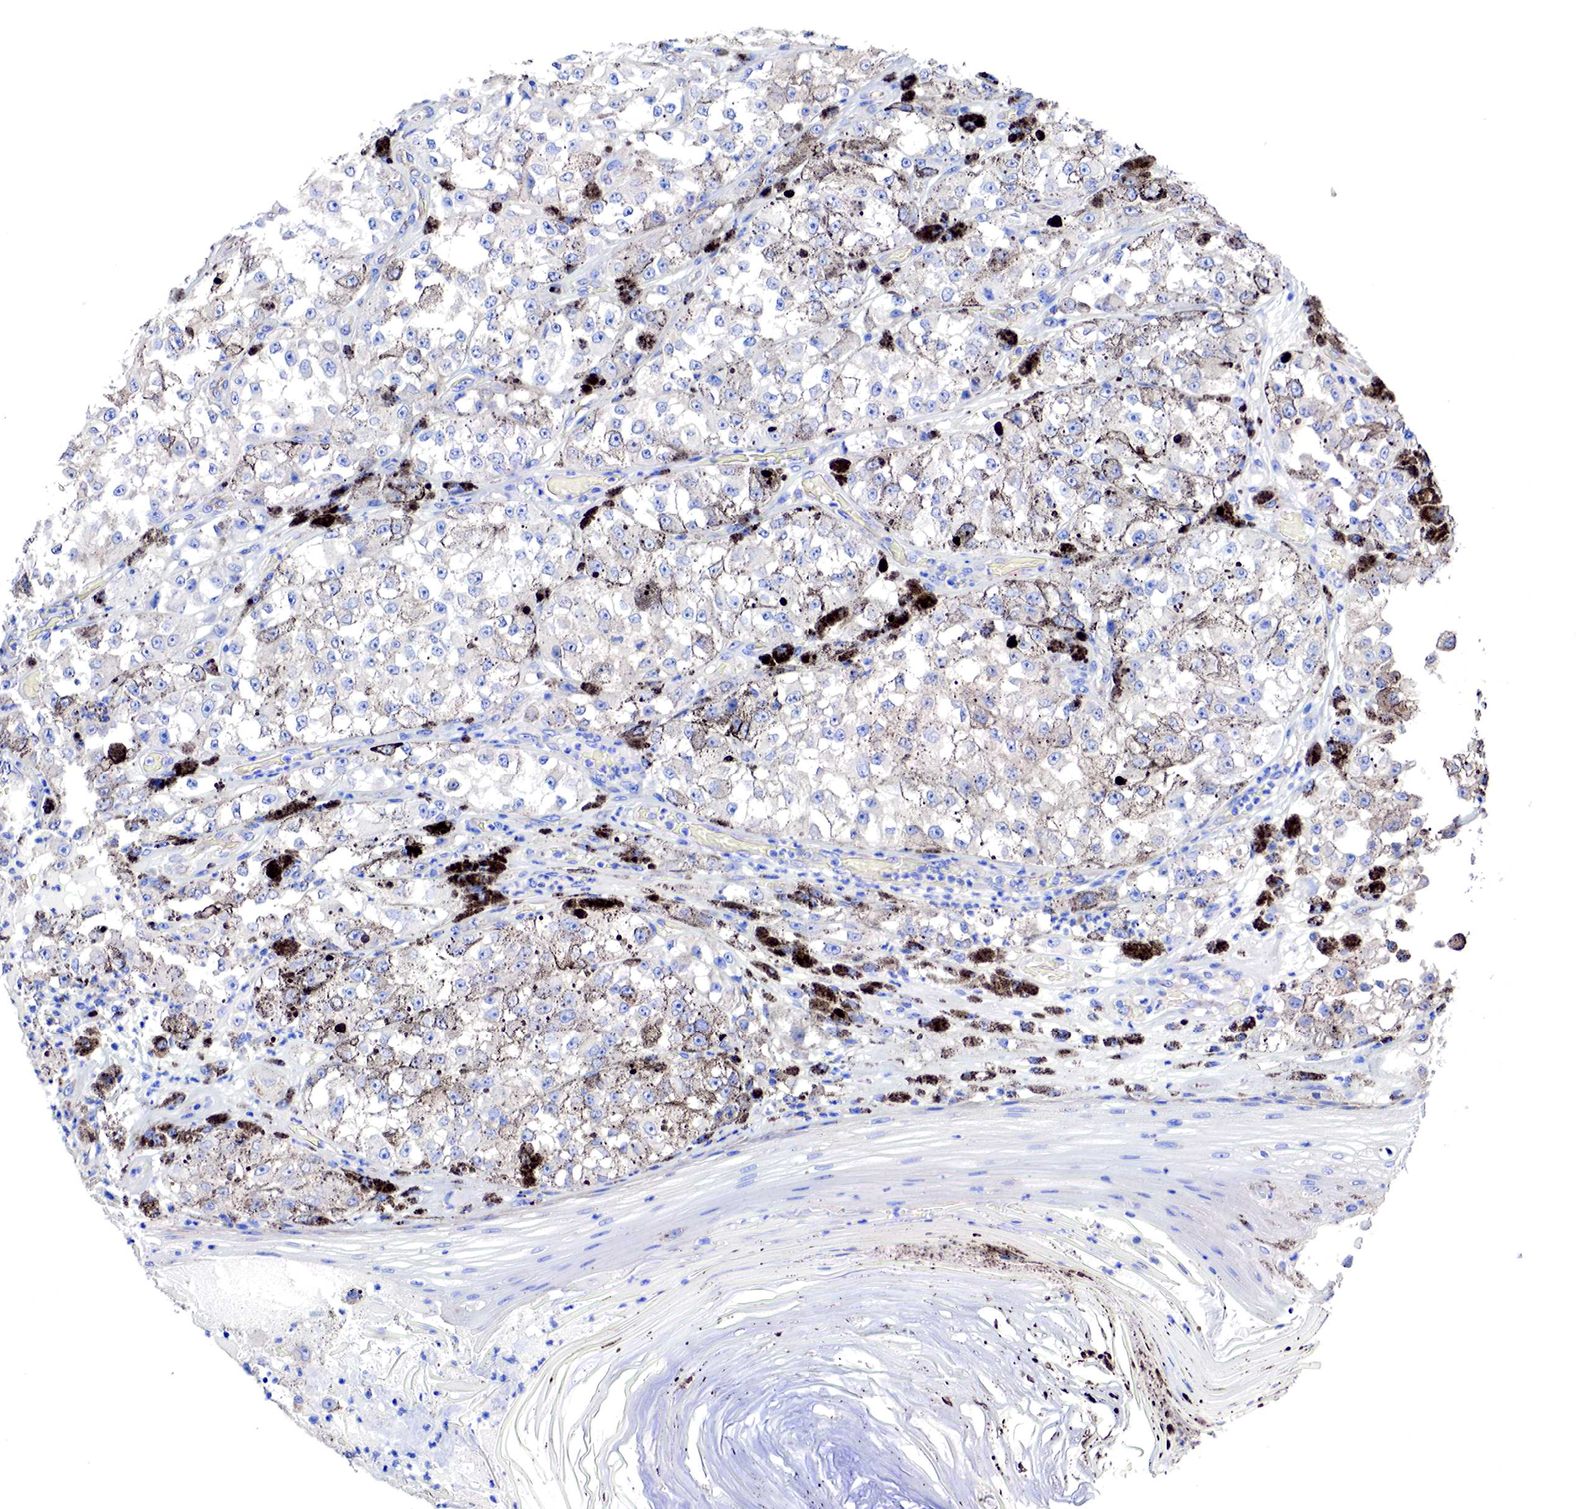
{"staining": {"intensity": "negative", "quantity": "none", "location": "none"}, "tissue": "melanoma", "cell_type": "Tumor cells", "image_type": "cancer", "snomed": [{"axis": "morphology", "description": "Malignant melanoma, NOS"}, {"axis": "topography", "description": "Skin"}], "caption": "Immunohistochemistry (IHC) photomicrograph of malignant melanoma stained for a protein (brown), which demonstrates no positivity in tumor cells.", "gene": "RDX", "patient": {"sex": "male", "age": 67}}